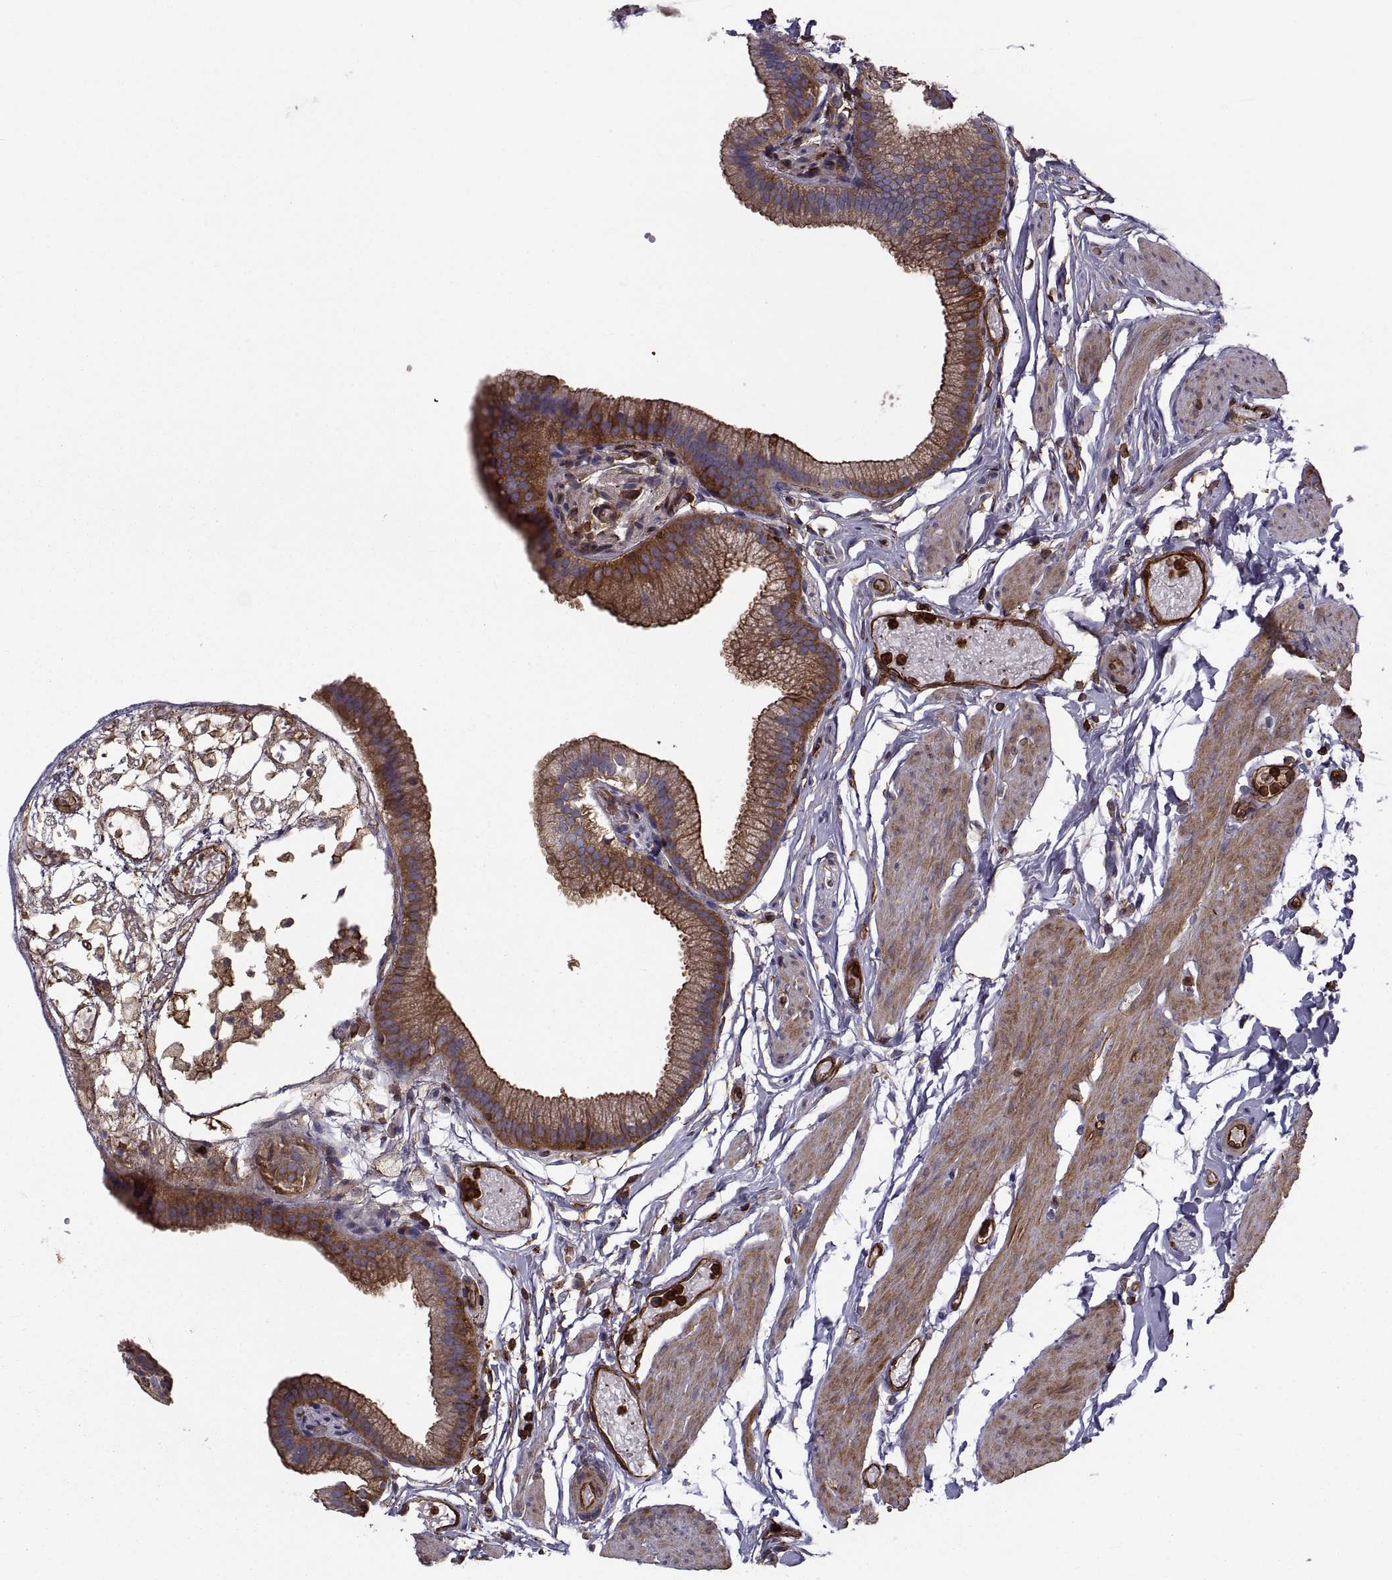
{"staining": {"intensity": "strong", "quantity": ">75%", "location": "cytoplasmic/membranous"}, "tissue": "gallbladder", "cell_type": "Glandular cells", "image_type": "normal", "snomed": [{"axis": "morphology", "description": "Normal tissue, NOS"}, {"axis": "topography", "description": "Gallbladder"}], "caption": "Human gallbladder stained for a protein (brown) reveals strong cytoplasmic/membranous positive expression in approximately >75% of glandular cells.", "gene": "MYH9", "patient": {"sex": "female", "age": 45}}